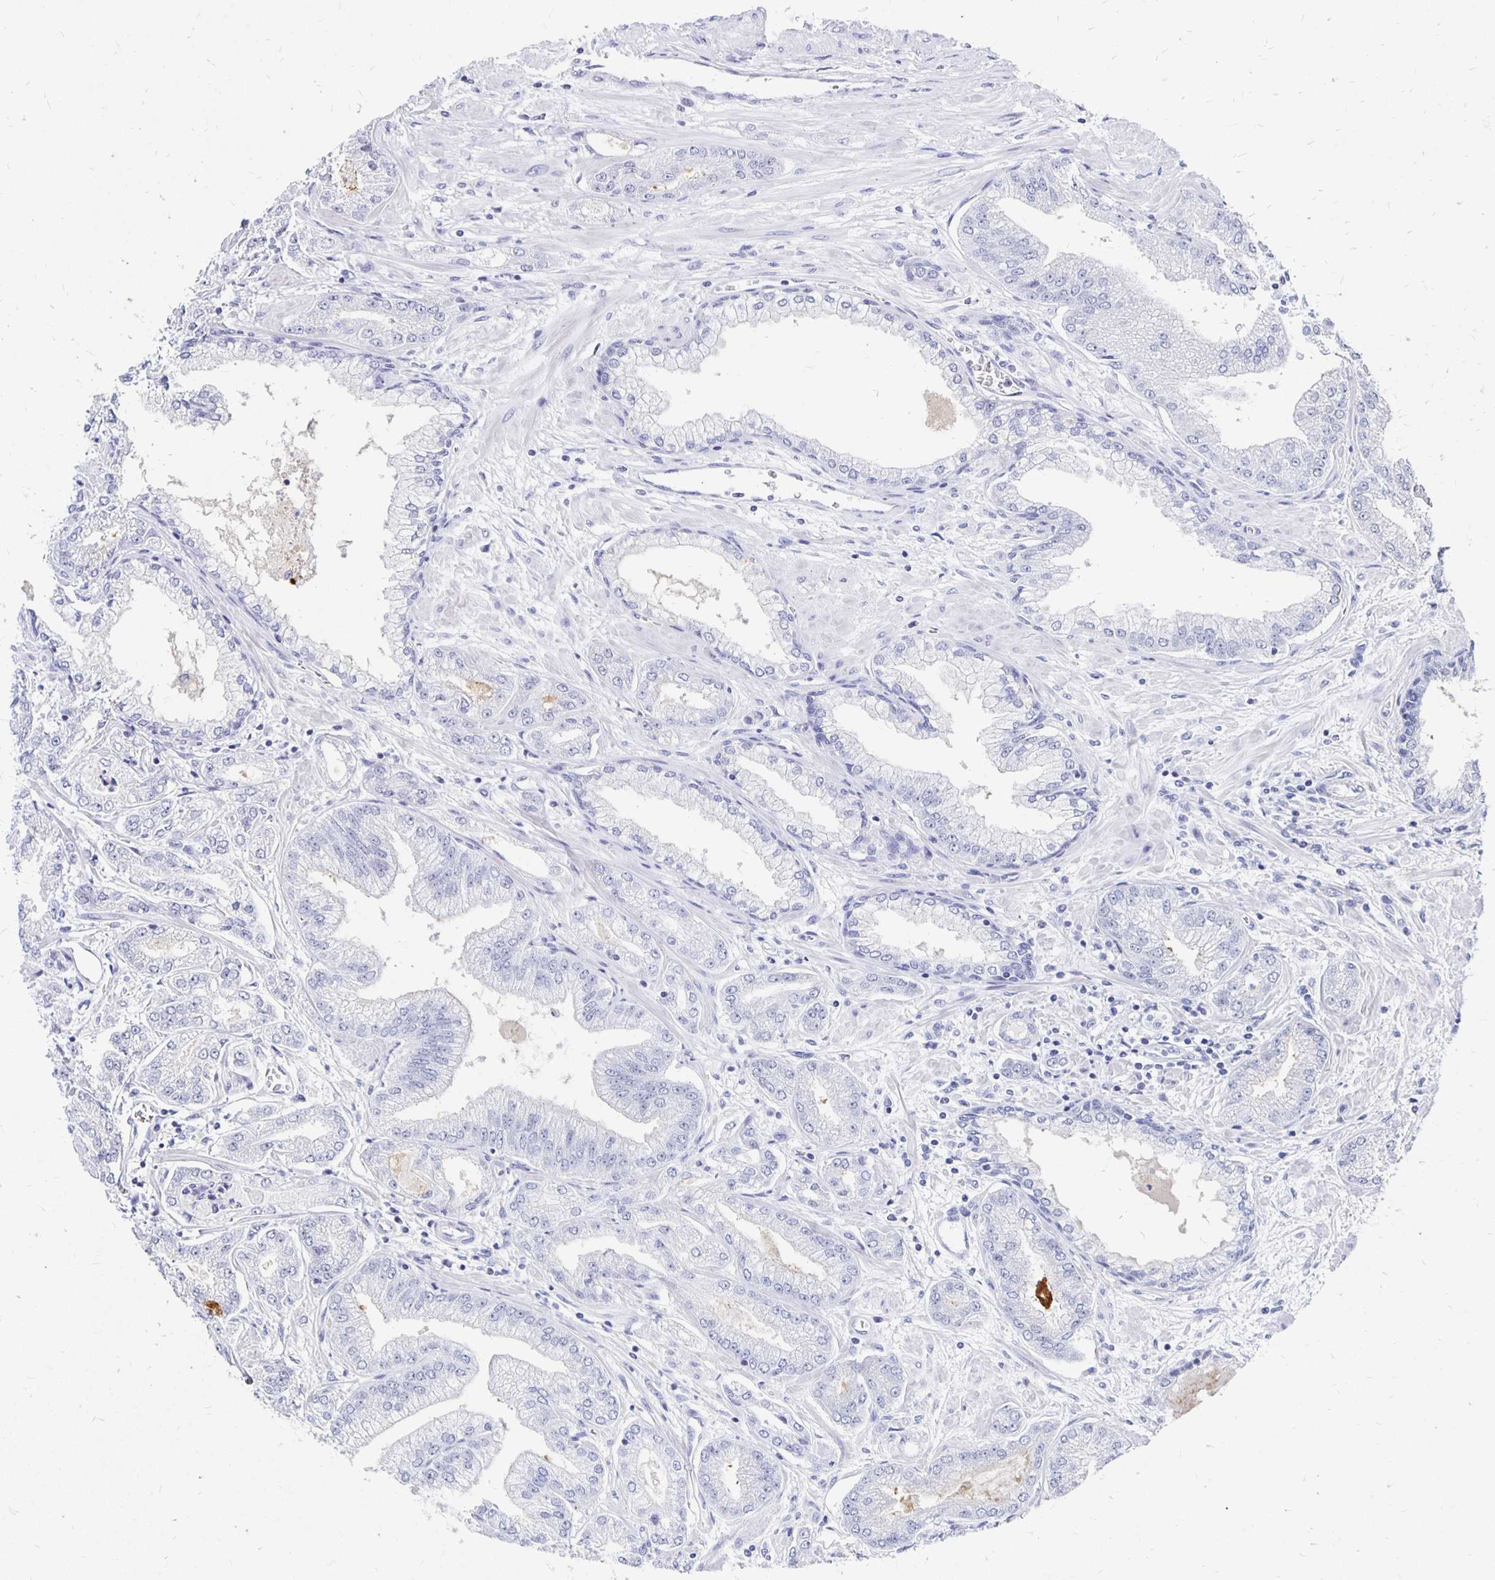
{"staining": {"intensity": "negative", "quantity": "none", "location": "none"}, "tissue": "prostate cancer", "cell_type": "Tumor cells", "image_type": "cancer", "snomed": [{"axis": "morphology", "description": "Adenocarcinoma, Low grade"}, {"axis": "topography", "description": "Prostate"}], "caption": "The image shows no staining of tumor cells in prostate adenocarcinoma (low-grade). (DAB IHC, high magnification).", "gene": "SYT2", "patient": {"sex": "male", "age": 55}}